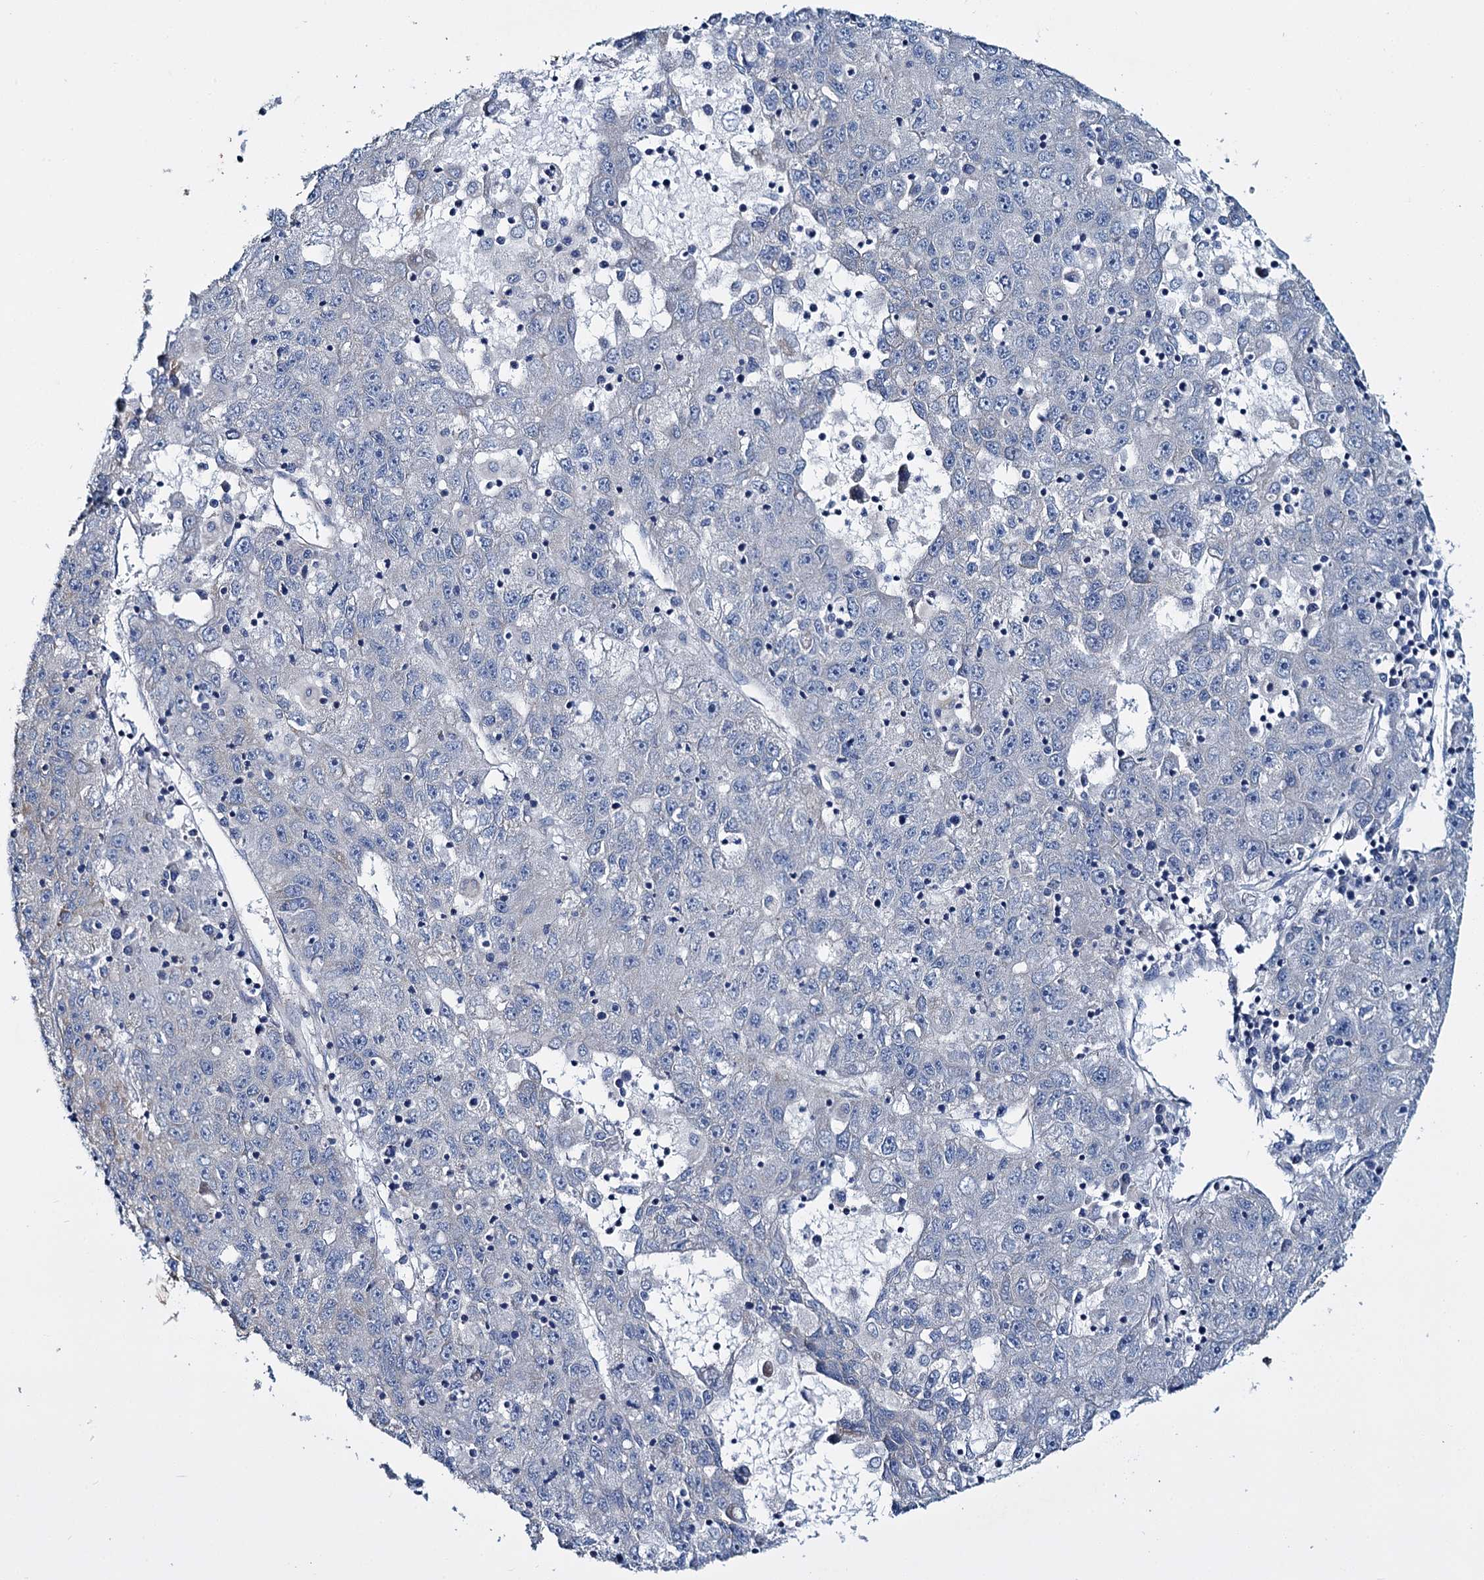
{"staining": {"intensity": "negative", "quantity": "none", "location": "none"}, "tissue": "liver cancer", "cell_type": "Tumor cells", "image_type": "cancer", "snomed": [{"axis": "morphology", "description": "Carcinoma, Hepatocellular, NOS"}, {"axis": "topography", "description": "Liver"}], "caption": "The histopathology image displays no staining of tumor cells in hepatocellular carcinoma (liver).", "gene": "CEP295", "patient": {"sex": "male", "age": 49}}